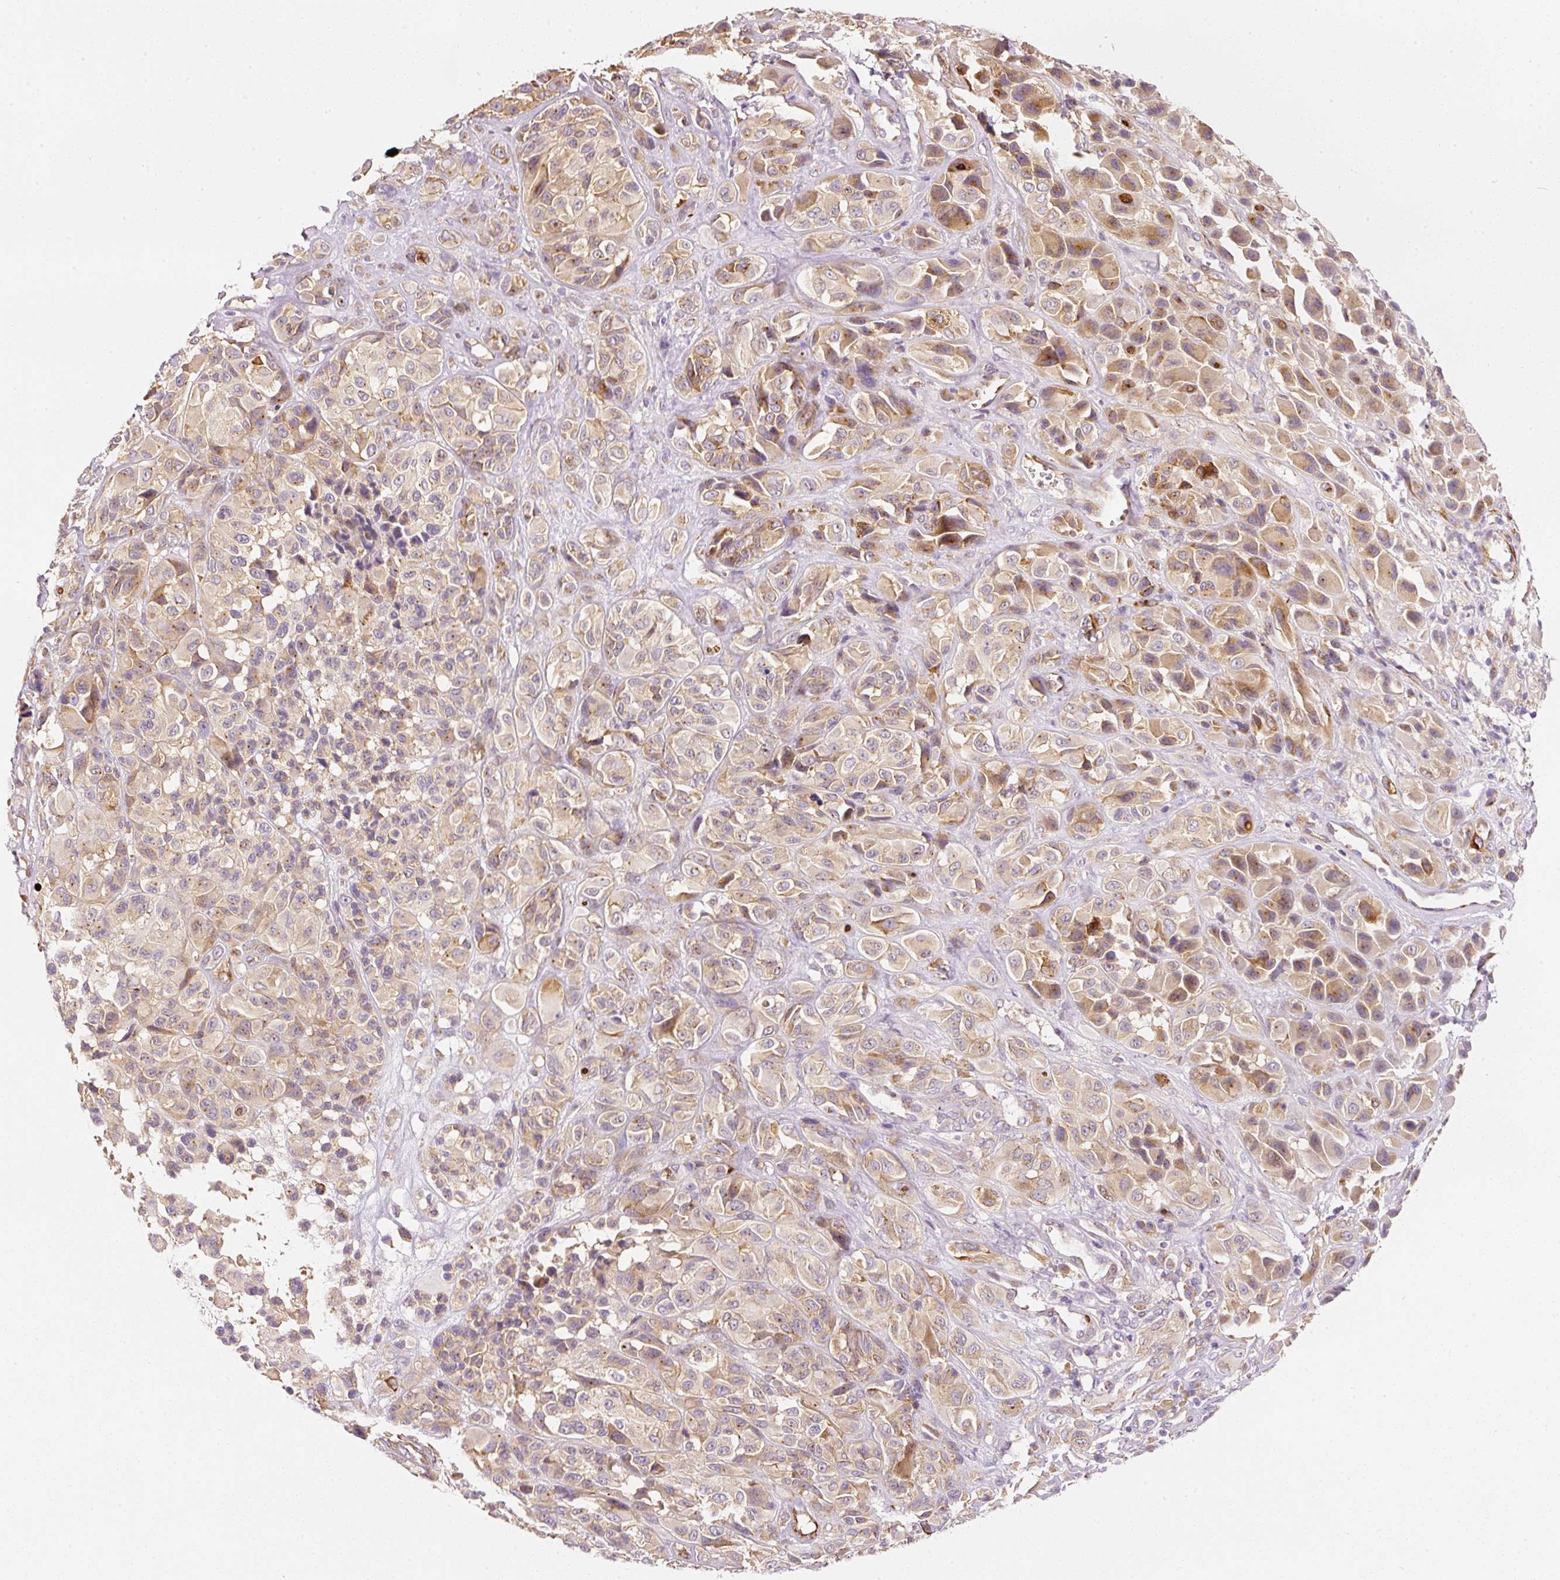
{"staining": {"intensity": "moderate", "quantity": "25%-75%", "location": "cytoplasmic/membranous"}, "tissue": "melanoma", "cell_type": "Tumor cells", "image_type": "cancer", "snomed": [{"axis": "morphology", "description": "Malignant melanoma, NOS"}, {"axis": "topography", "description": "Skin of trunk"}], "caption": "About 25%-75% of tumor cells in human melanoma reveal moderate cytoplasmic/membranous protein positivity as visualized by brown immunohistochemical staining.", "gene": "RNF167", "patient": {"sex": "male", "age": 71}}